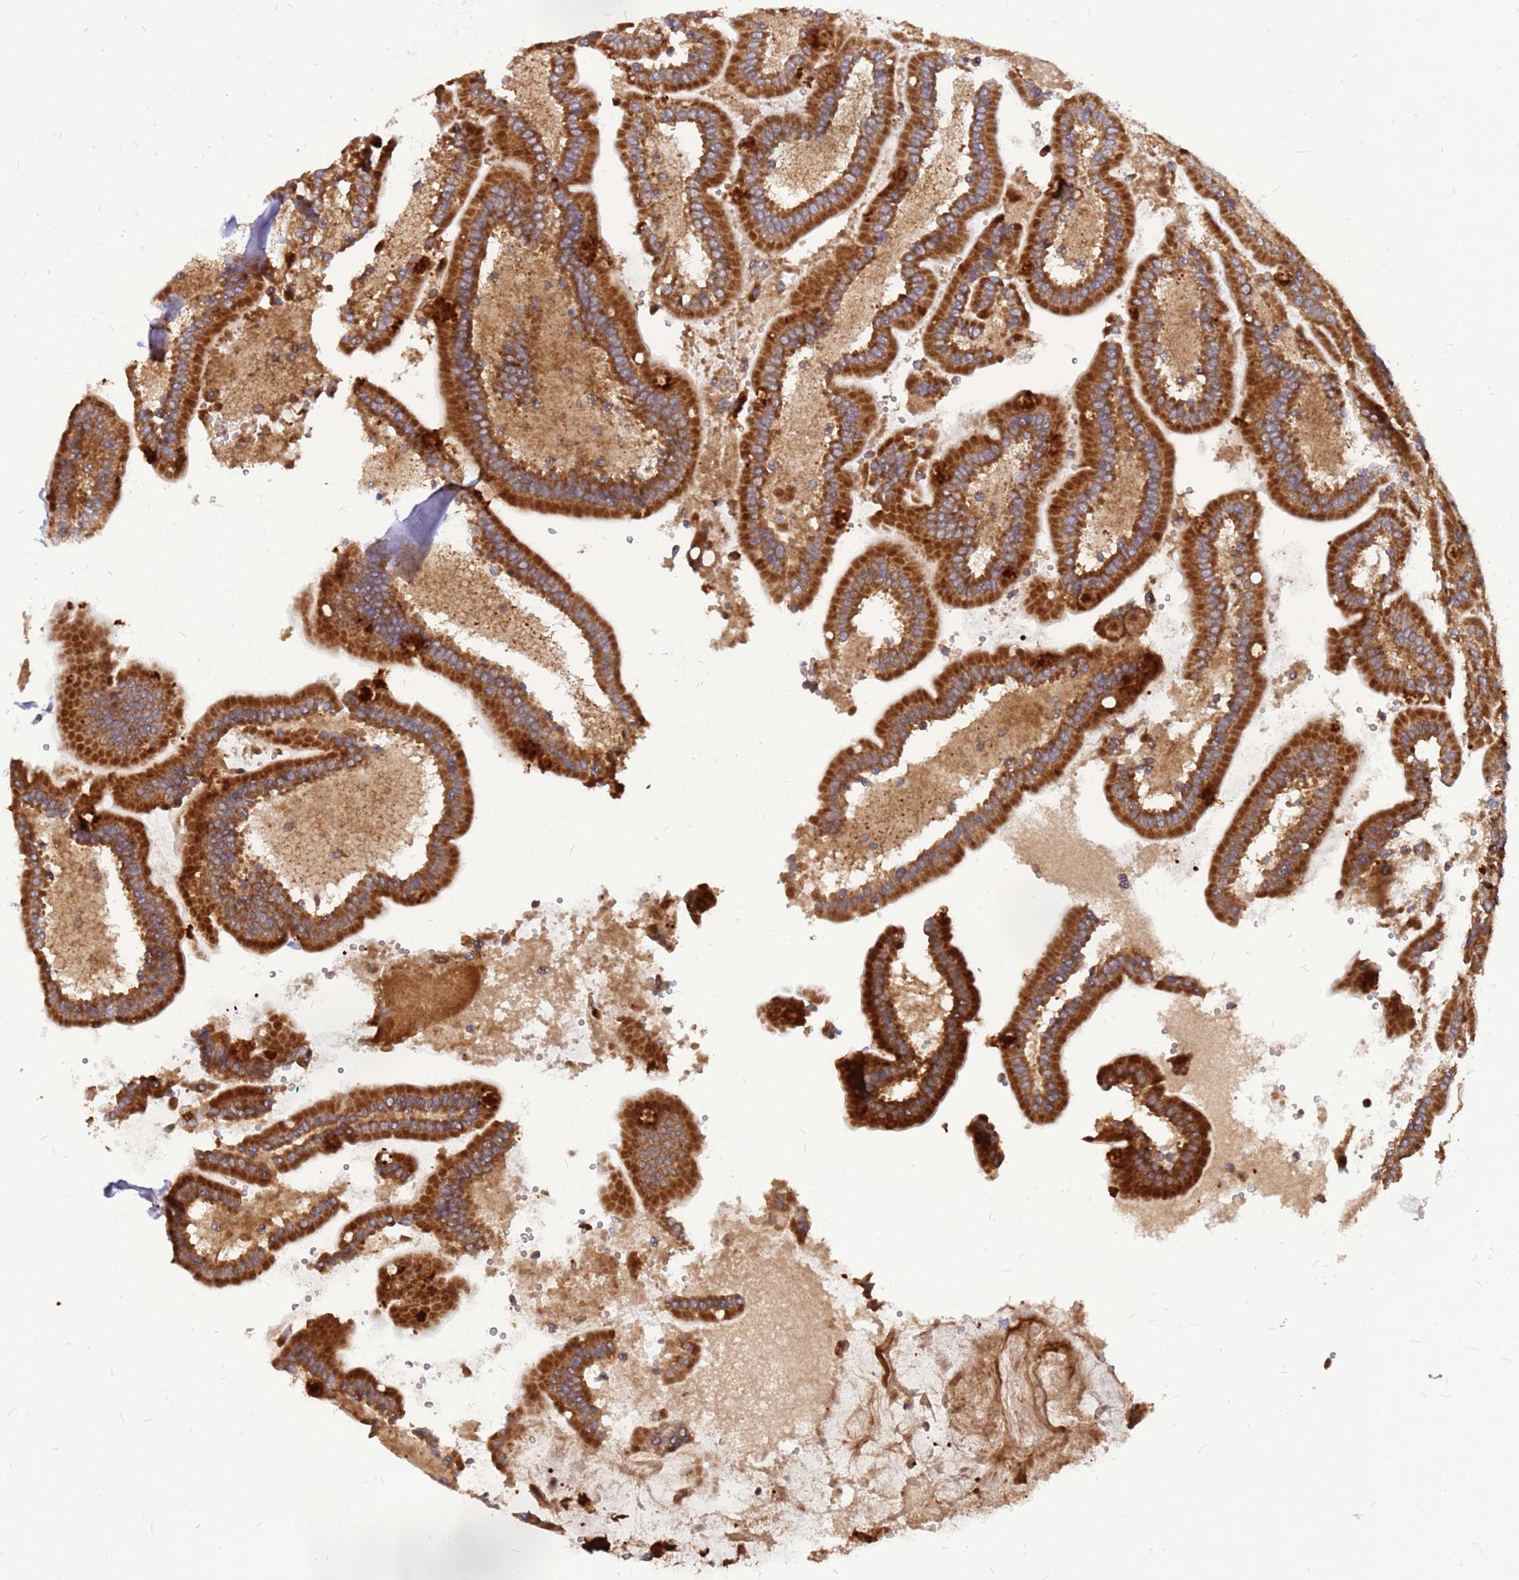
{"staining": {"intensity": "strong", "quantity": ">75%", "location": "cytoplasmic/membranous"}, "tissue": "duodenum", "cell_type": "Glandular cells", "image_type": "normal", "snomed": [{"axis": "morphology", "description": "Normal tissue, NOS"}, {"axis": "topography", "description": "Duodenum"}], "caption": "This is a photomicrograph of immunohistochemistry (IHC) staining of unremarkable duodenum, which shows strong expression in the cytoplasmic/membranous of glandular cells.", "gene": "RPL8", "patient": {"sex": "female", "age": 62}}